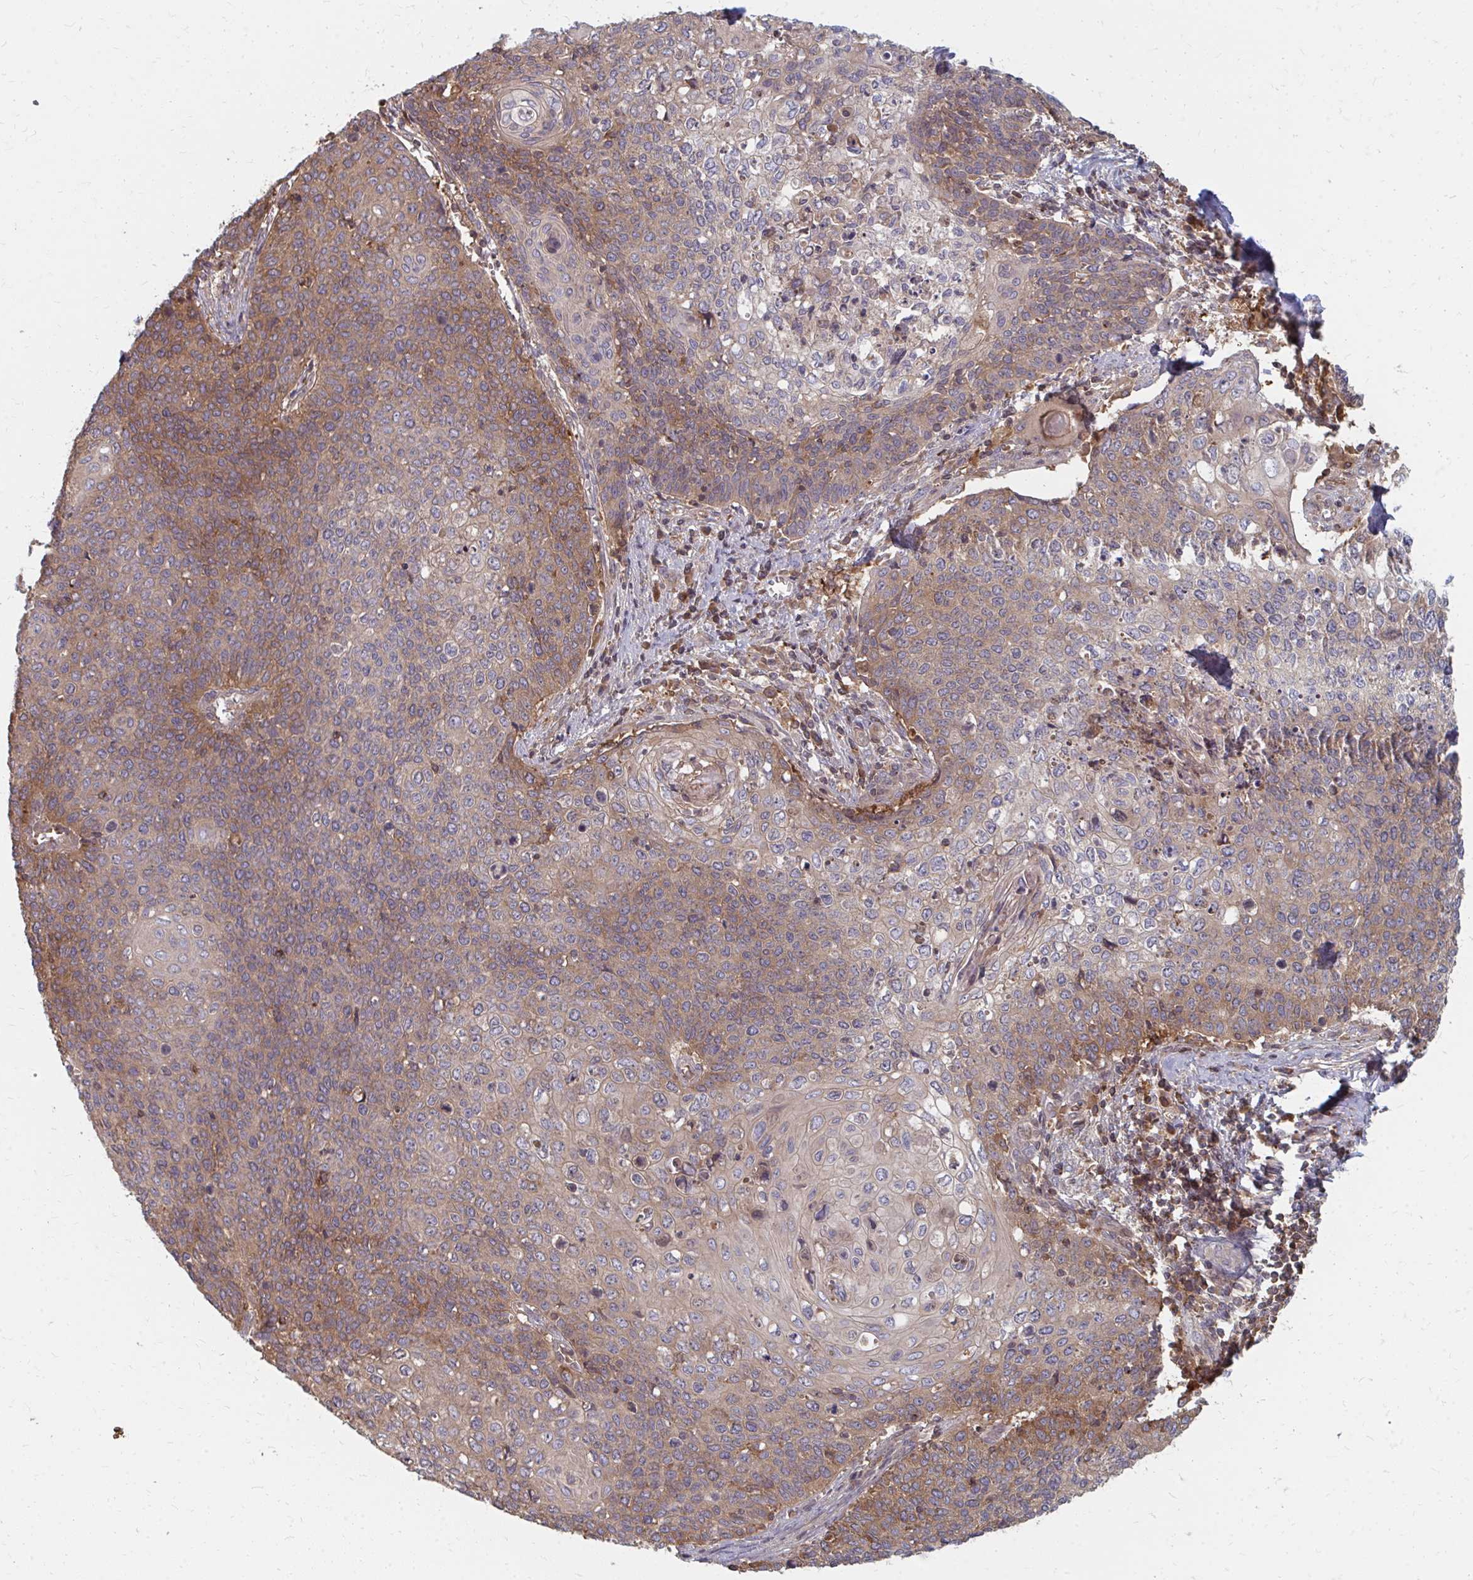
{"staining": {"intensity": "moderate", "quantity": "25%-75%", "location": "cytoplasmic/membranous"}, "tissue": "cervical cancer", "cell_type": "Tumor cells", "image_type": "cancer", "snomed": [{"axis": "morphology", "description": "Squamous cell carcinoma, NOS"}, {"axis": "topography", "description": "Cervix"}], "caption": "This is an image of IHC staining of cervical squamous cell carcinoma, which shows moderate expression in the cytoplasmic/membranous of tumor cells.", "gene": "ZNF285", "patient": {"sex": "female", "age": 39}}